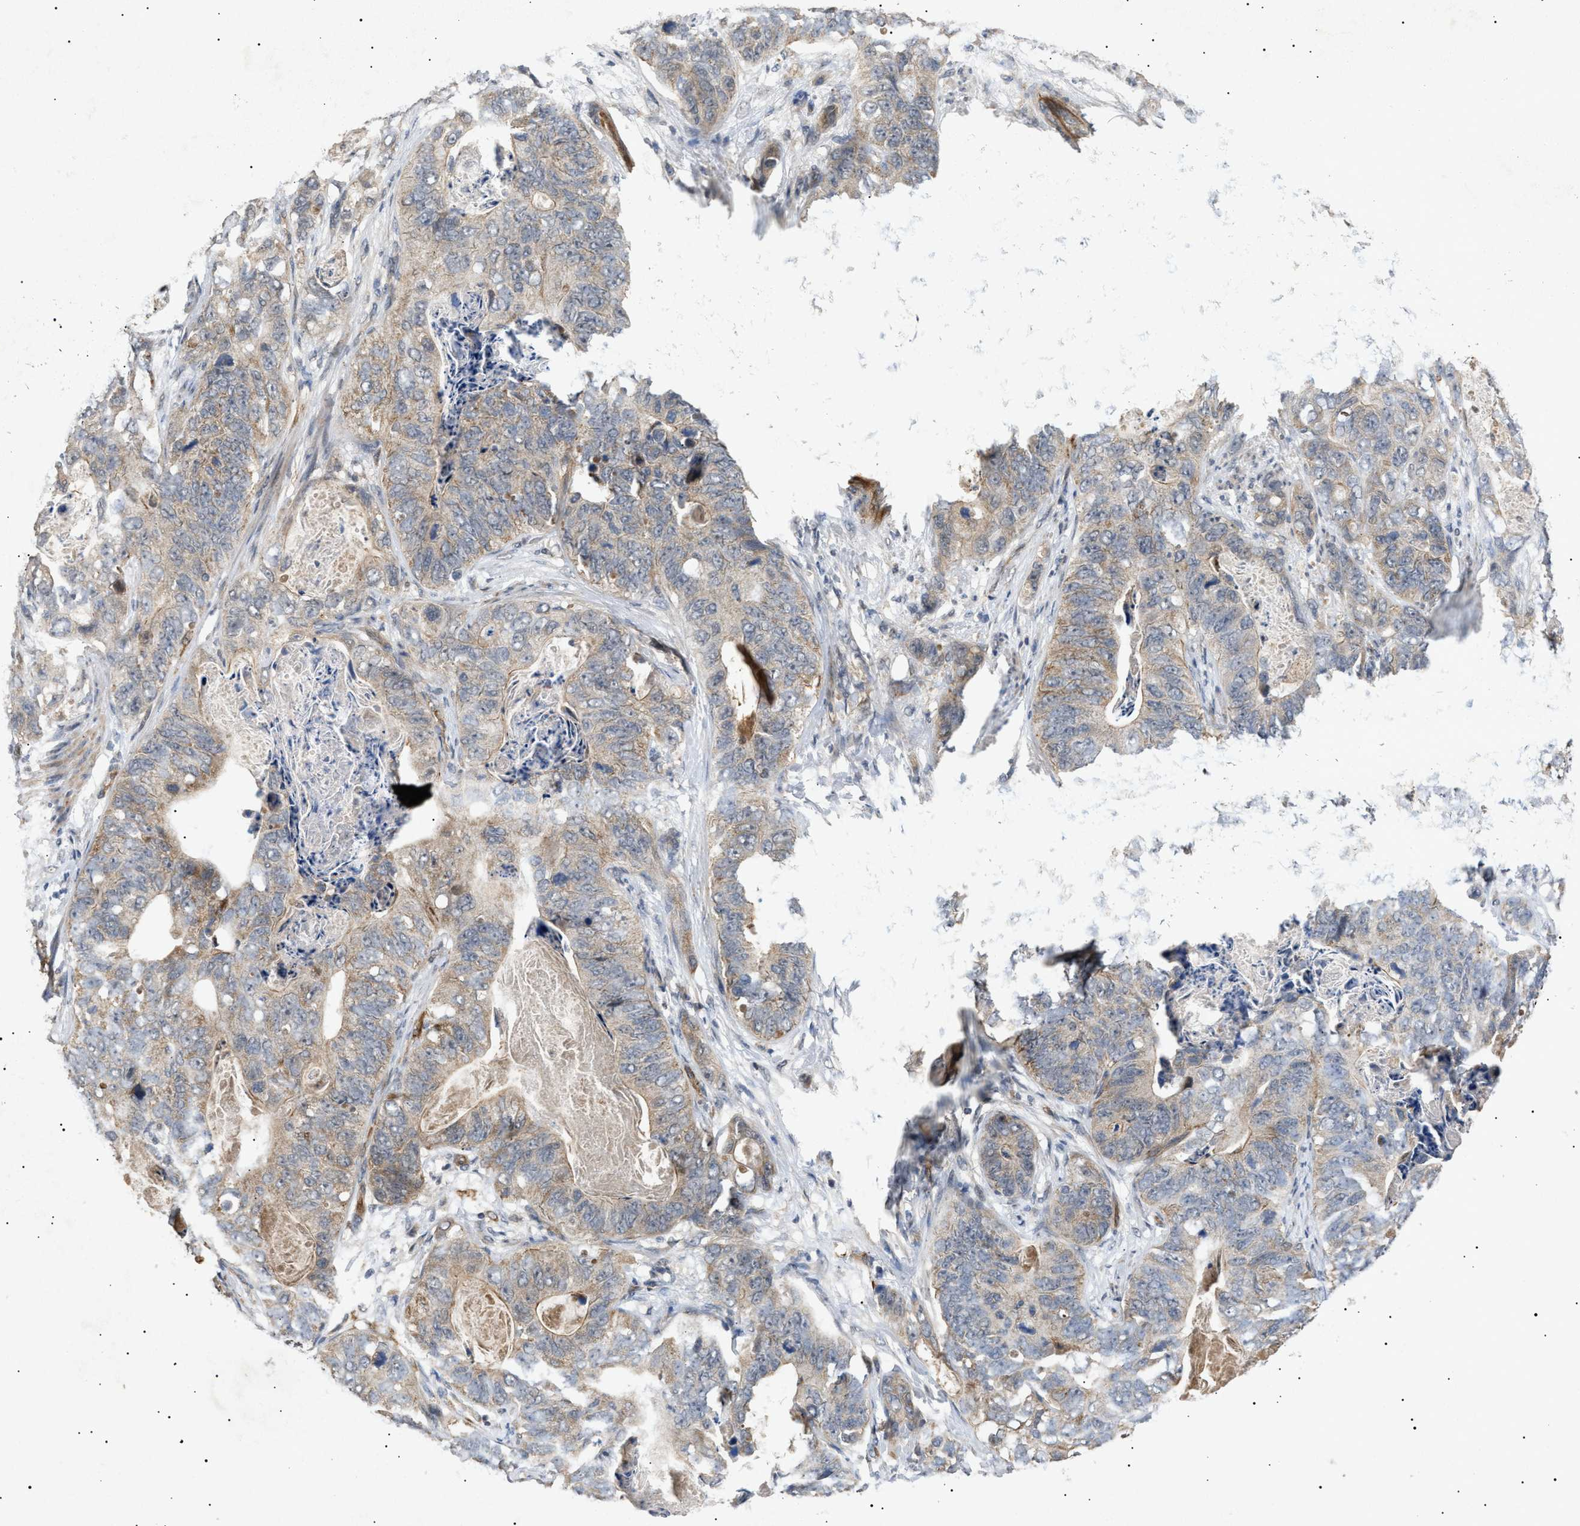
{"staining": {"intensity": "weak", "quantity": ">75%", "location": "cytoplasmic/membranous"}, "tissue": "stomach cancer", "cell_type": "Tumor cells", "image_type": "cancer", "snomed": [{"axis": "morphology", "description": "Adenocarcinoma, NOS"}, {"axis": "topography", "description": "Stomach"}], "caption": "IHC (DAB) staining of human stomach cancer (adenocarcinoma) reveals weak cytoplasmic/membranous protein positivity in about >75% of tumor cells.", "gene": "SIRT5", "patient": {"sex": "female", "age": 89}}